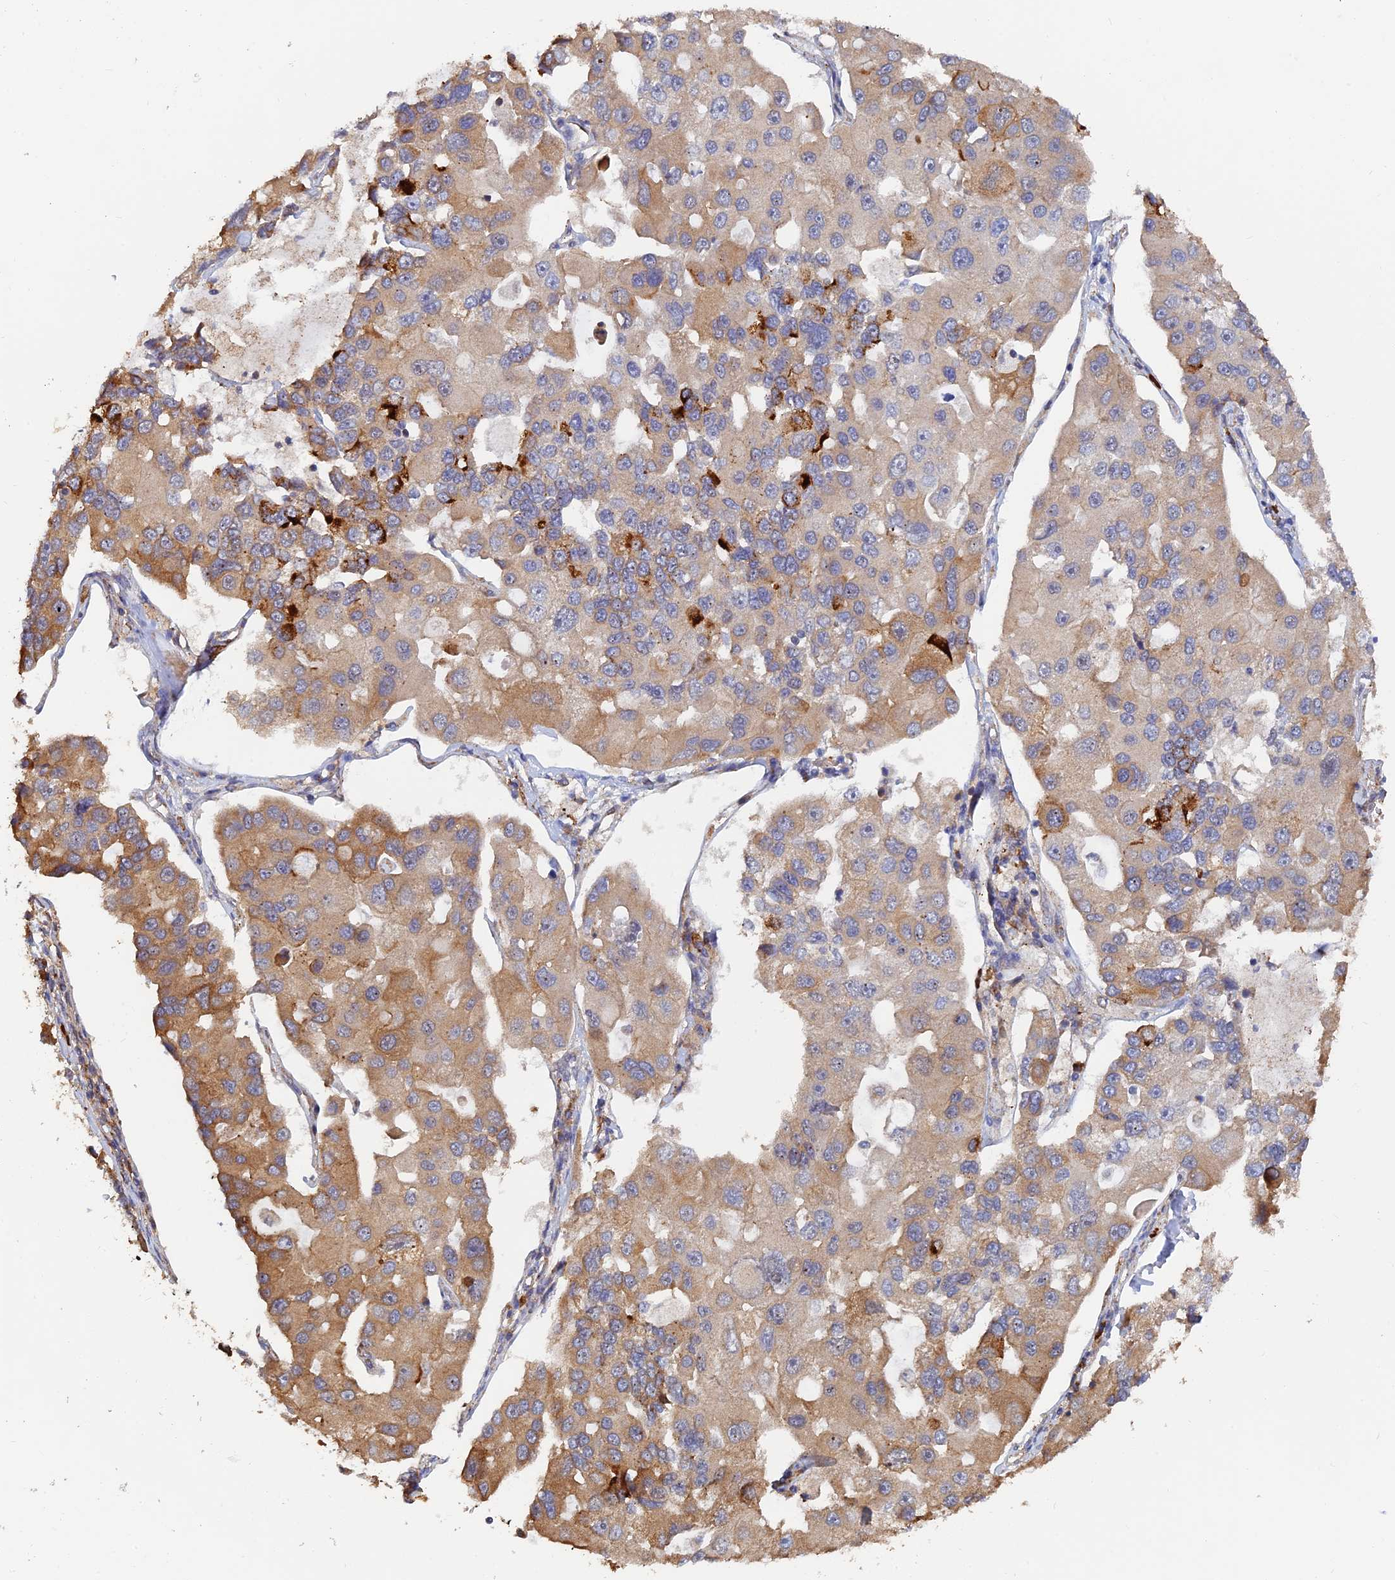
{"staining": {"intensity": "moderate", "quantity": "25%-75%", "location": "cytoplasmic/membranous"}, "tissue": "lung cancer", "cell_type": "Tumor cells", "image_type": "cancer", "snomed": [{"axis": "morphology", "description": "Adenocarcinoma, NOS"}, {"axis": "topography", "description": "Lung"}], "caption": "High-magnification brightfield microscopy of adenocarcinoma (lung) stained with DAB (brown) and counterstained with hematoxylin (blue). tumor cells exhibit moderate cytoplasmic/membranous positivity is identified in about25%-75% of cells. The protein is stained brown, and the nuclei are stained in blue (DAB (3,3'-diaminobenzidine) IHC with brightfield microscopy, high magnification).", "gene": "WBP11", "patient": {"sex": "female", "age": 54}}